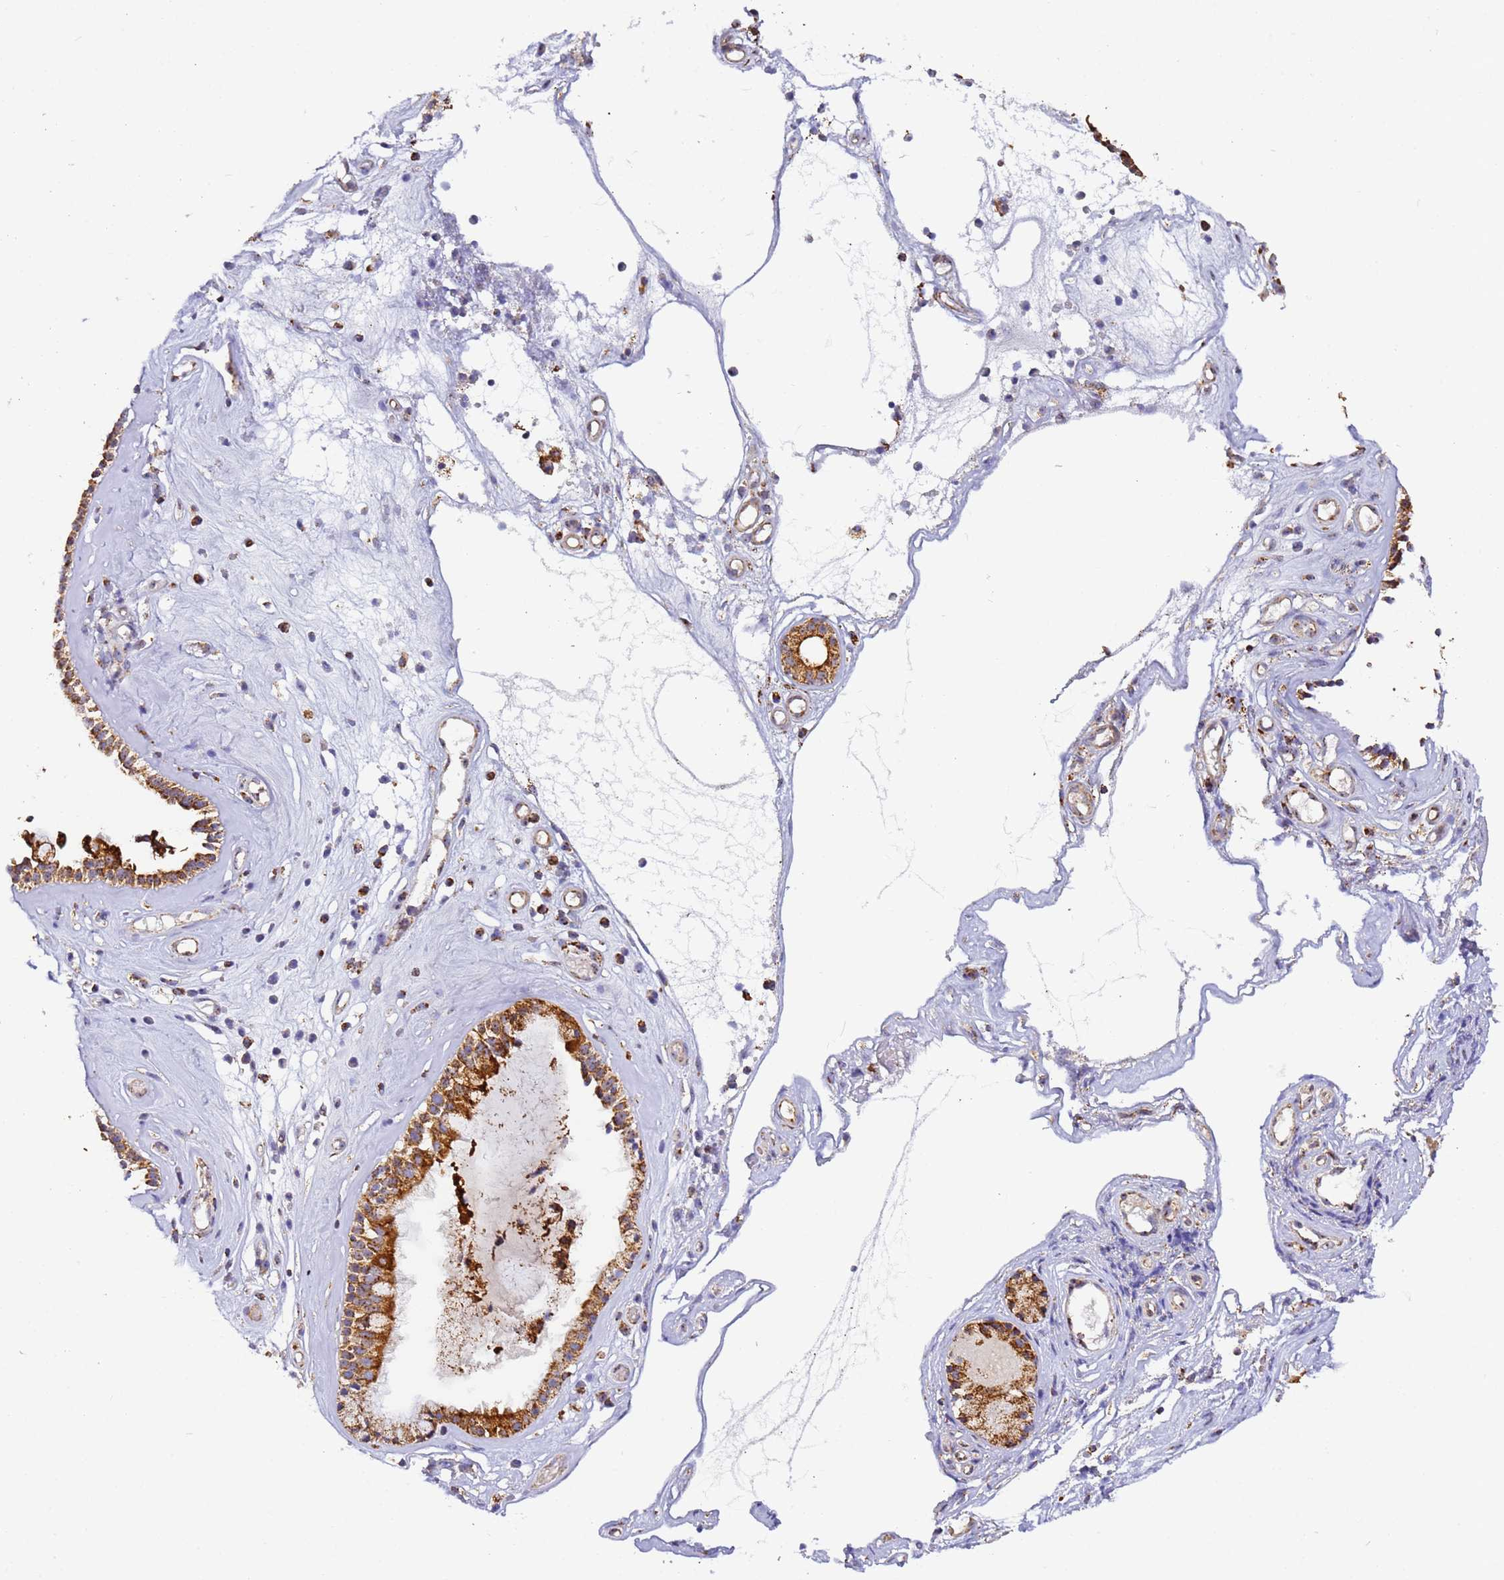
{"staining": {"intensity": "strong", "quantity": ">75%", "location": "cytoplasmic/membranous"}, "tissue": "nasopharynx", "cell_type": "Respiratory epithelial cells", "image_type": "normal", "snomed": [{"axis": "morphology", "description": "Normal tissue, NOS"}, {"axis": "morphology", "description": "Inflammation, NOS"}, {"axis": "topography", "description": "Nasopharynx"}], "caption": "Immunohistochemistry photomicrograph of benign nasopharynx stained for a protein (brown), which reveals high levels of strong cytoplasmic/membranous staining in about >75% of respiratory epithelial cells.", "gene": "FRG2B", "patient": {"sex": "male", "age": 29}}